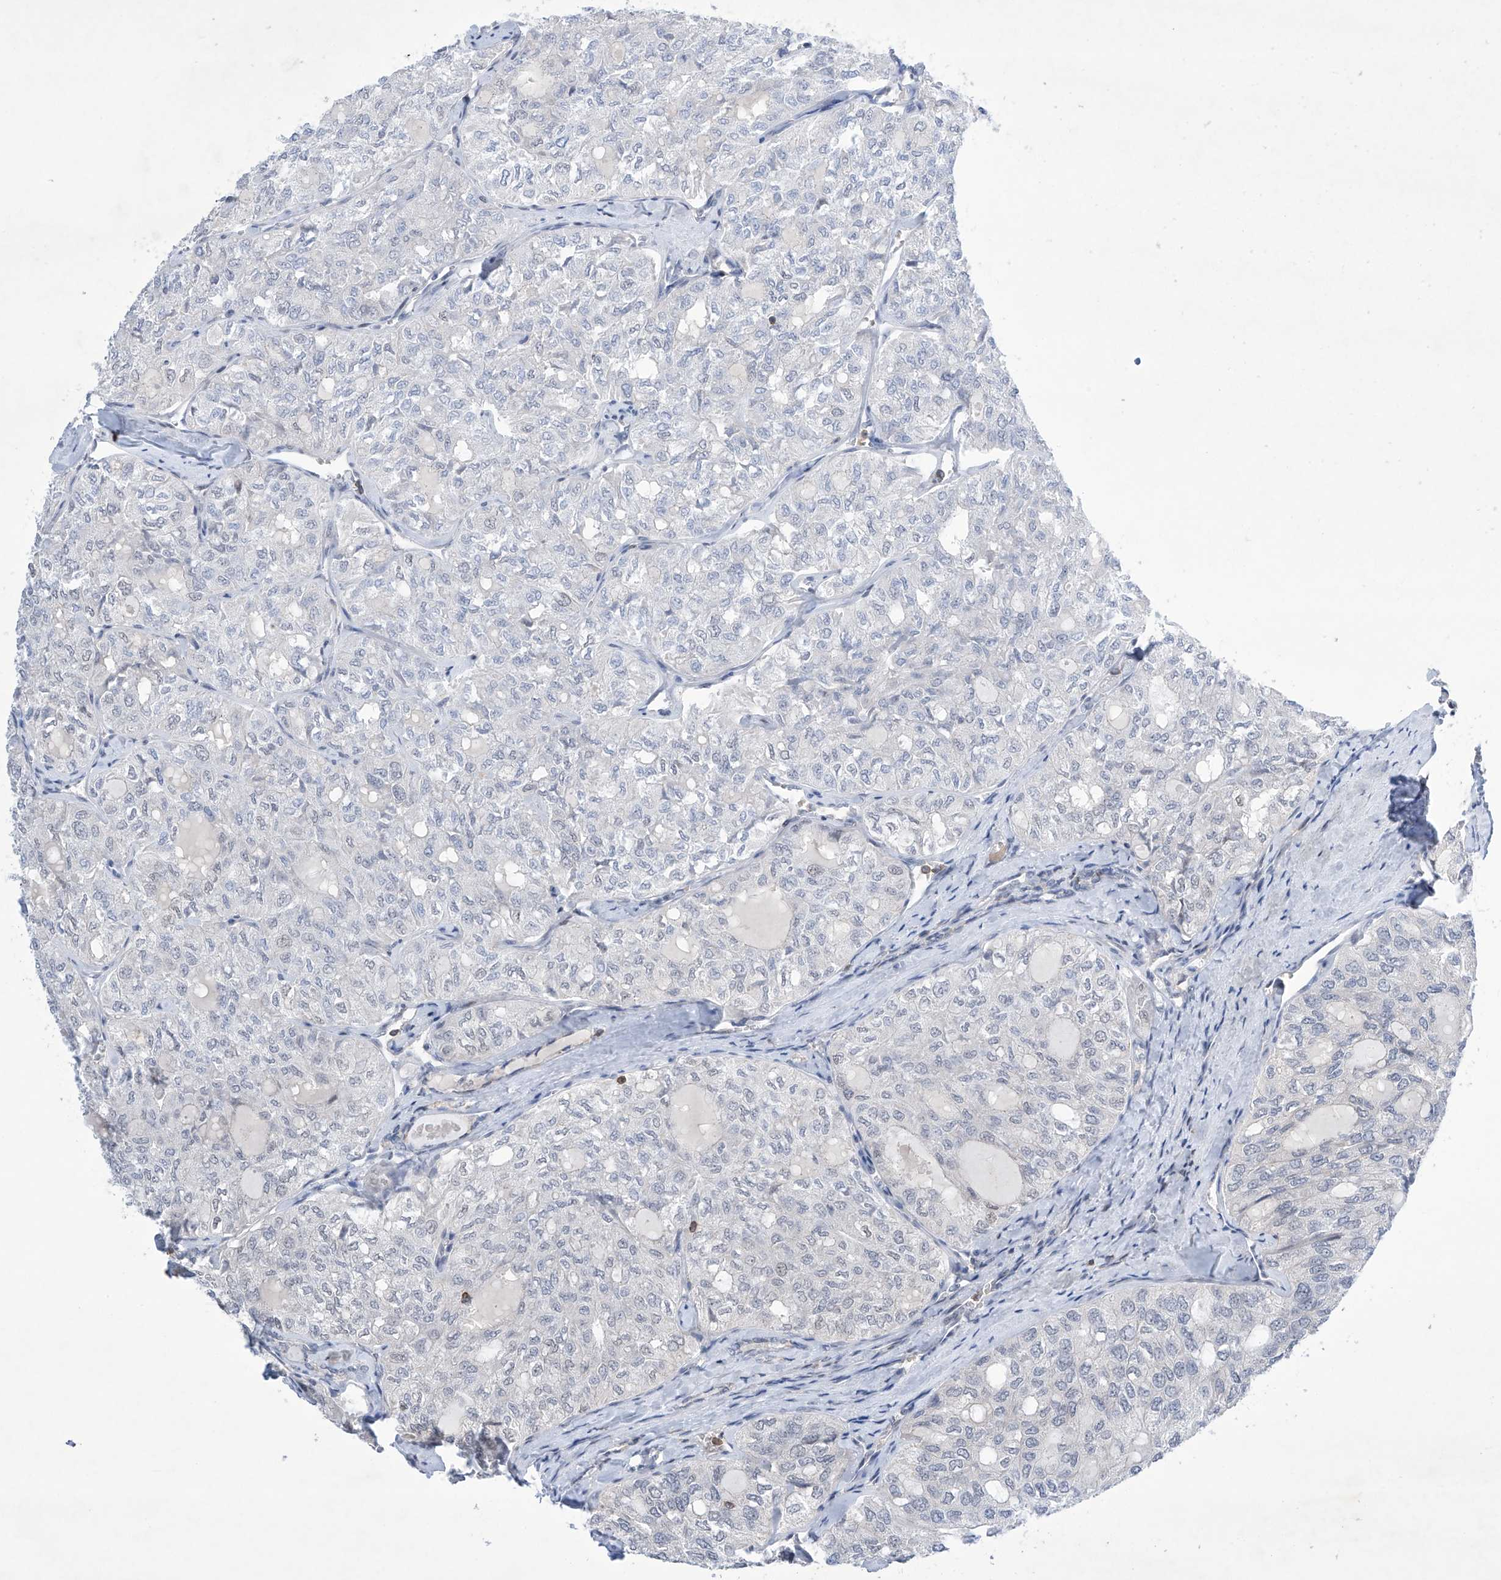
{"staining": {"intensity": "negative", "quantity": "none", "location": "none"}, "tissue": "thyroid cancer", "cell_type": "Tumor cells", "image_type": "cancer", "snomed": [{"axis": "morphology", "description": "Follicular adenoma carcinoma, NOS"}, {"axis": "topography", "description": "Thyroid gland"}], "caption": "Immunohistochemistry histopathology image of neoplastic tissue: human thyroid cancer (follicular adenoma carcinoma) stained with DAB reveals no significant protein positivity in tumor cells. The staining was performed using DAB to visualize the protein expression in brown, while the nuclei were stained in blue with hematoxylin (Magnification: 20x).", "gene": "MSL3", "patient": {"sex": "male", "age": 75}}